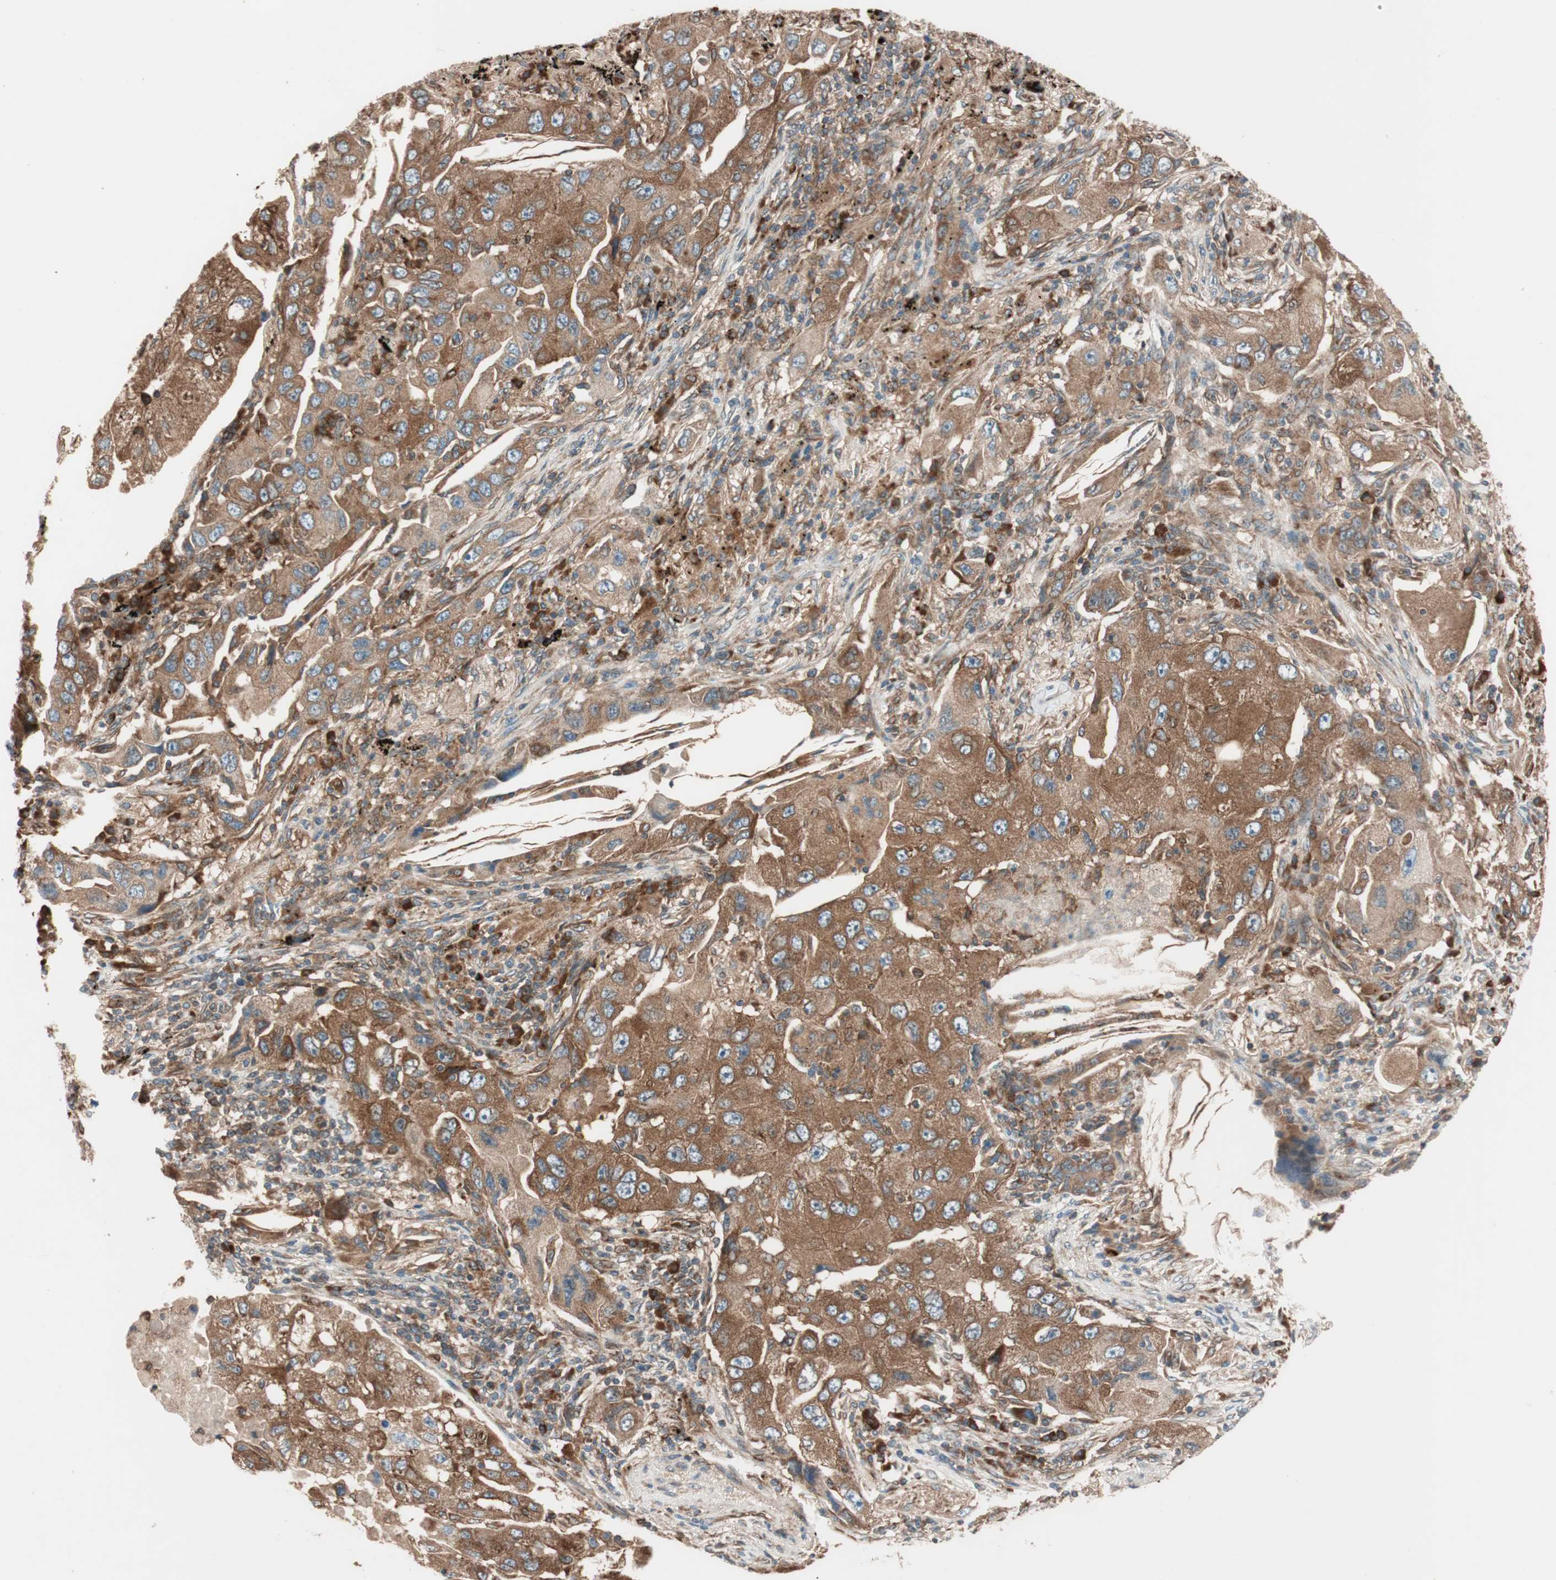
{"staining": {"intensity": "strong", "quantity": ">75%", "location": "cytoplasmic/membranous"}, "tissue": "lung cancer", "cell_type": "Tumor cells", "image_type": "cancer", "snomed": [{"axis": "morphology", "description": "Adenocarcinoma, NOS"}, {"axis": "topography", "description": "Lung"}], "caption": "A brown stain highlights strong cytoplasmic/membranous expression of a protein in human lung adenocarcinoma tumor cells.", "gene": "RAB5A", "patient": {"sex": "female", "age": 65}}